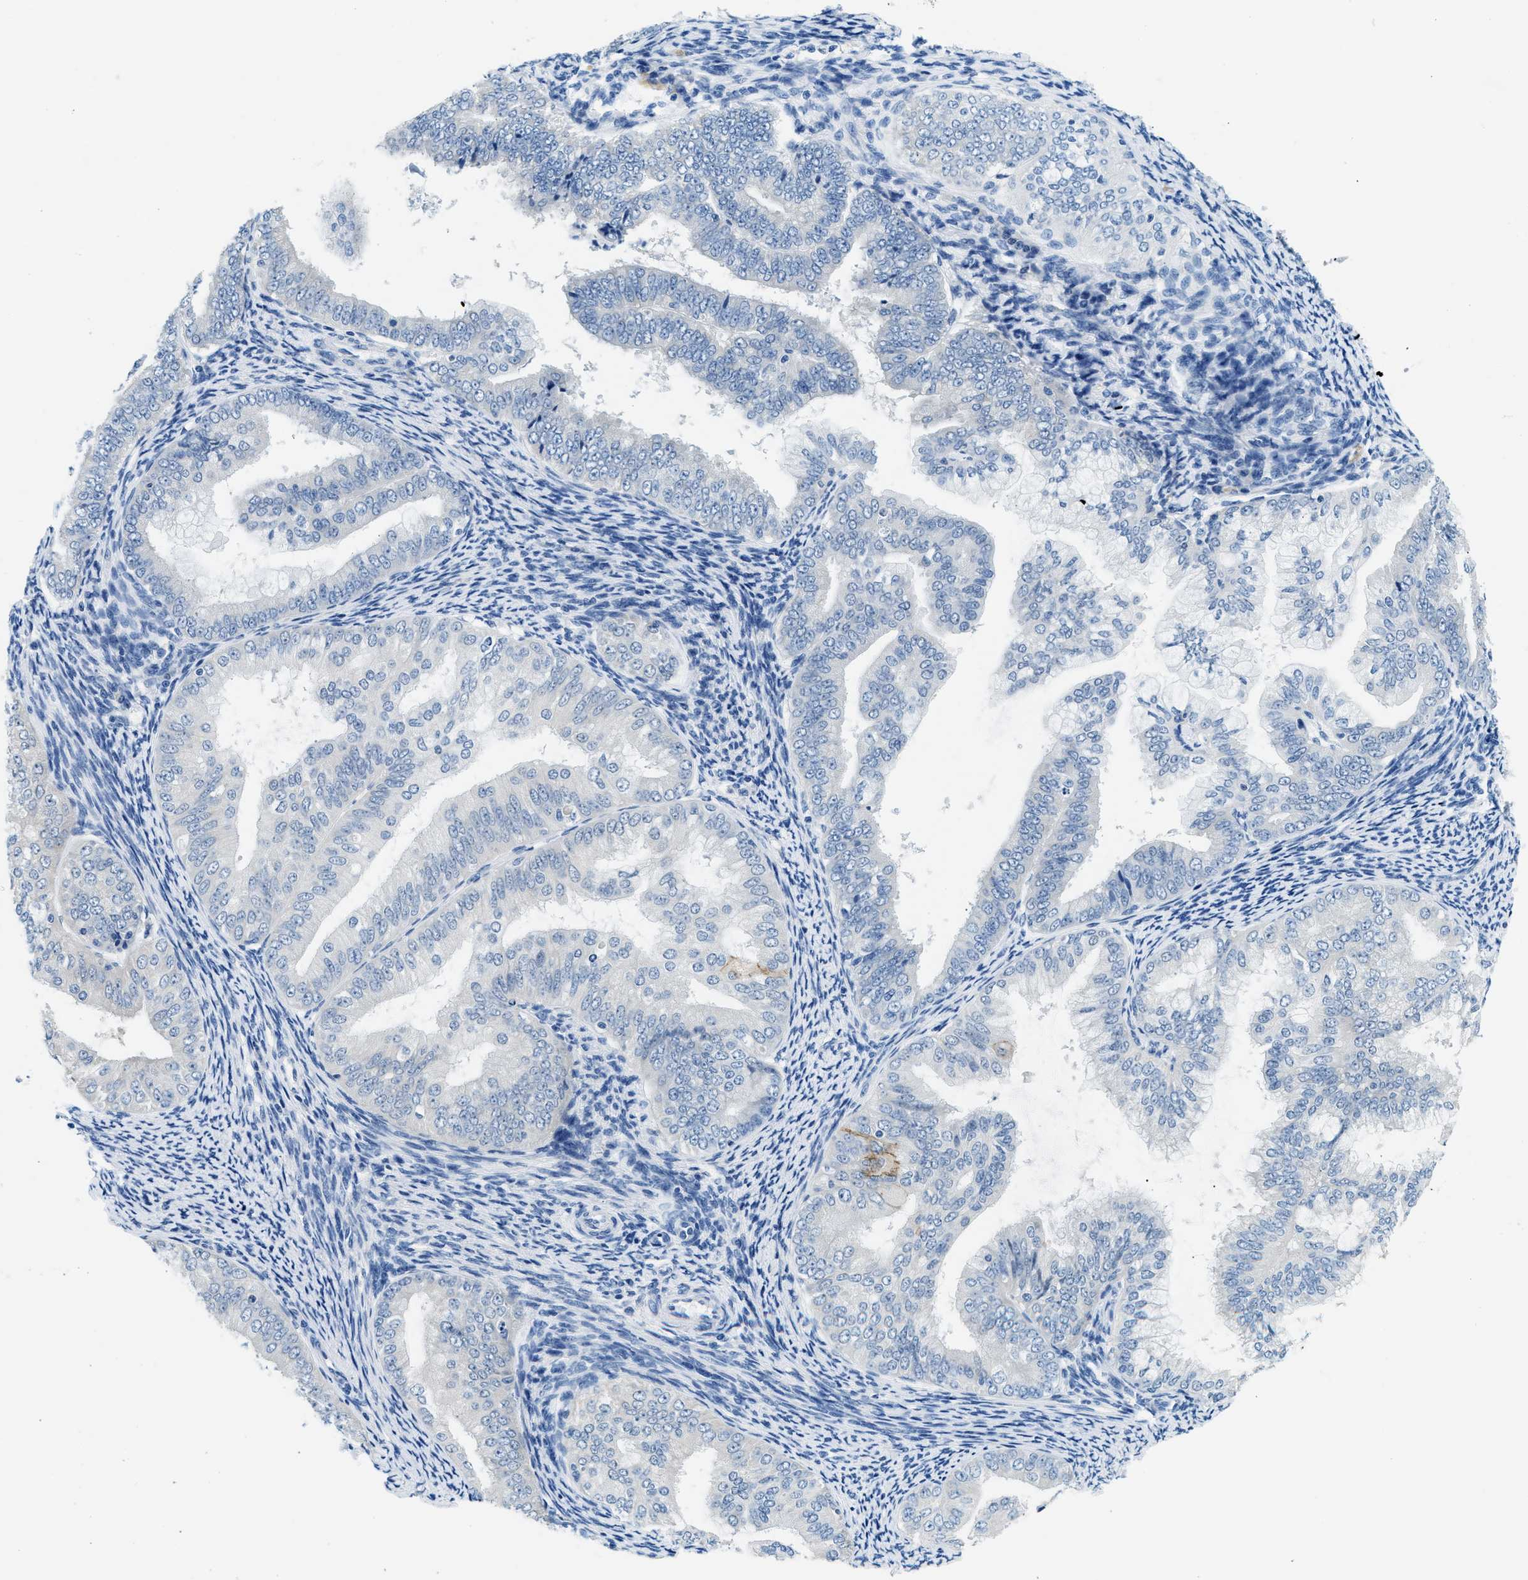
{"staining": {"intensity": "negative", "quantity": "none", "location": "none"}, "tissue": "endometrial cancer", "cell_type": "Tumor cells", "image_type": "cancer", "snomed": [{"axis": "morphology", "description": "Adenocarcinoma, NOS"}, {"axis": "topography", "description": "Endometrium"}], "caption": "Tumor cells show no significant protein staining in adenocarcinoma (endometrial).", "gene": "CLDN18", "patient": {"sex": "female", "age": 63}}